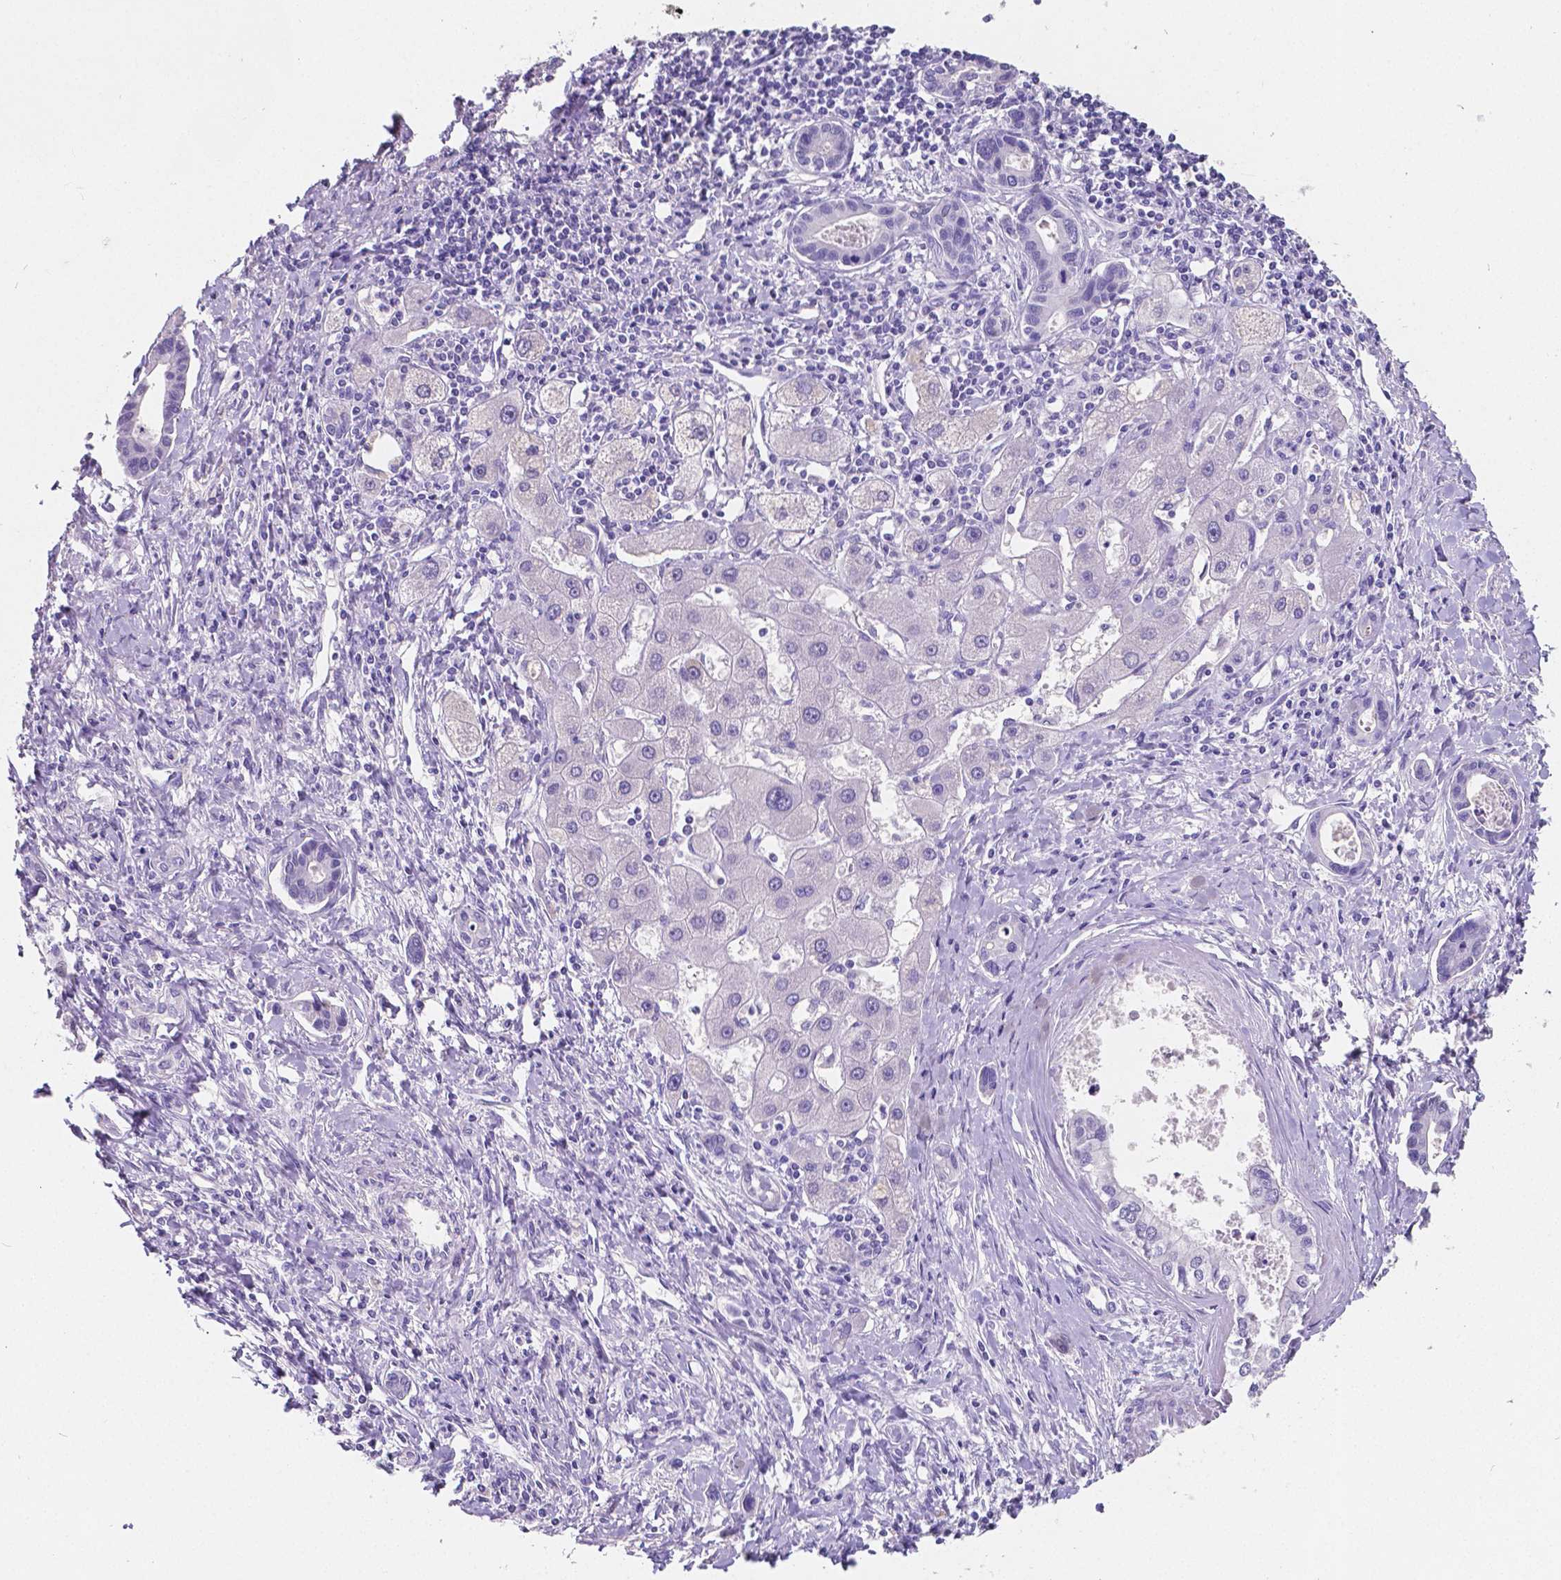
{"staining": {"intensity": "negative", "quantity": "none", "location": "none"}, "tissue": "liver cancer", "cell_type": "Tumor cells", "image_type": "cancer", "snomed": [{"axis": "morphology", "description": "Cholangiocarcinoma"}, {"axis": "topography", "description": "Liver"}], "caption": "Tumor cells are negative for protein expression in human cholangiocarcinoma (liver).", "gene": "SATB2", "patient": {"sex": "male", "age": 66}}